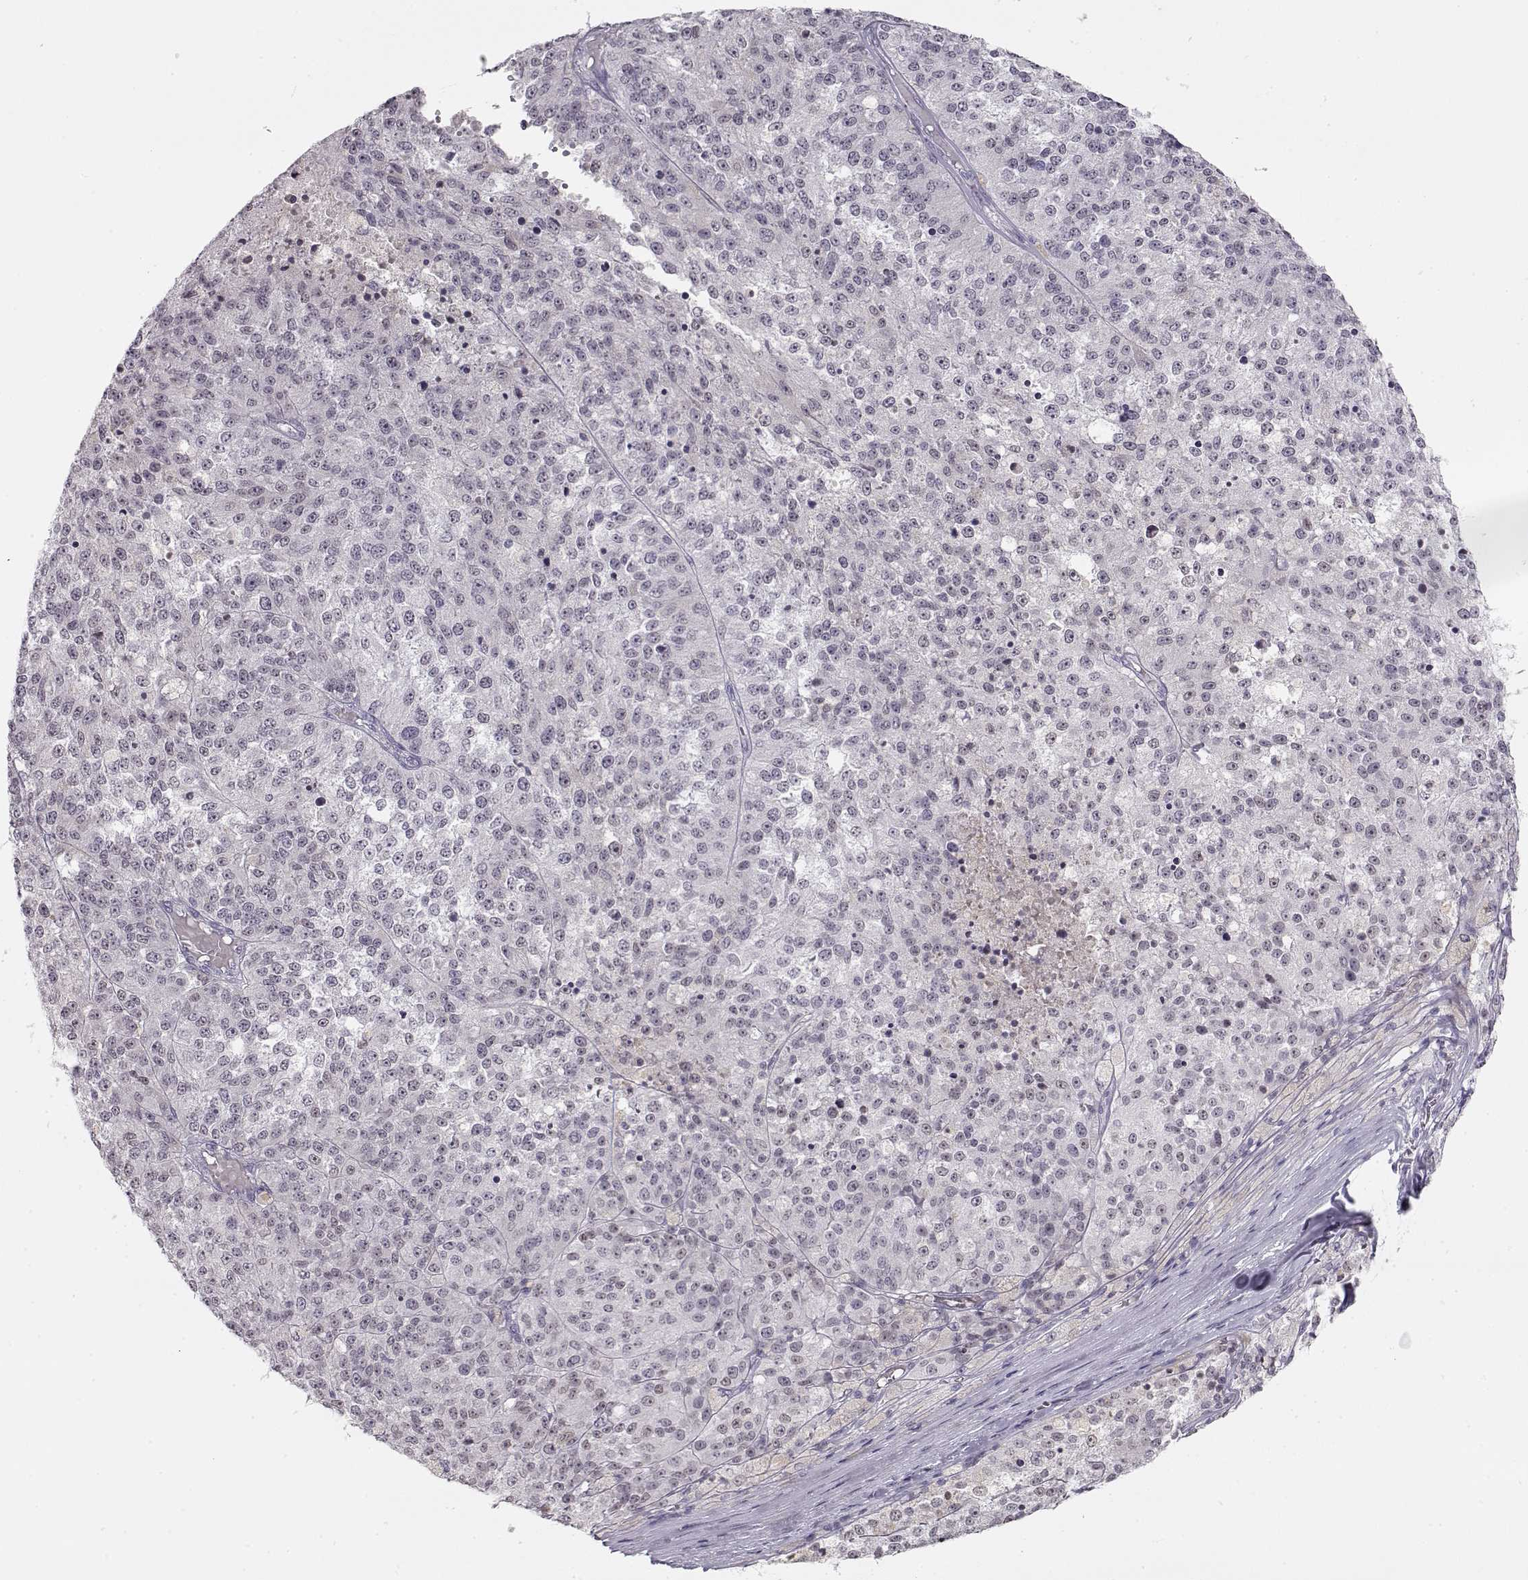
{"staining": {"intensity": "negative", "quantity": "none", "location": "none"}, "tissue": "melanoma", "cell_type": "Tumor cells", "image_type": "cancer", "snomed": [{"axis": "morphology", "description": "Malignant melanoma, Metastatic site"}, {"axis": "topography", "description": "Lymph node"}], "caption": "Tumor cells show no significant protein staining in melanoma.", "gene": "IMPG1", "patient": {"sex": "female", "age": 64}}